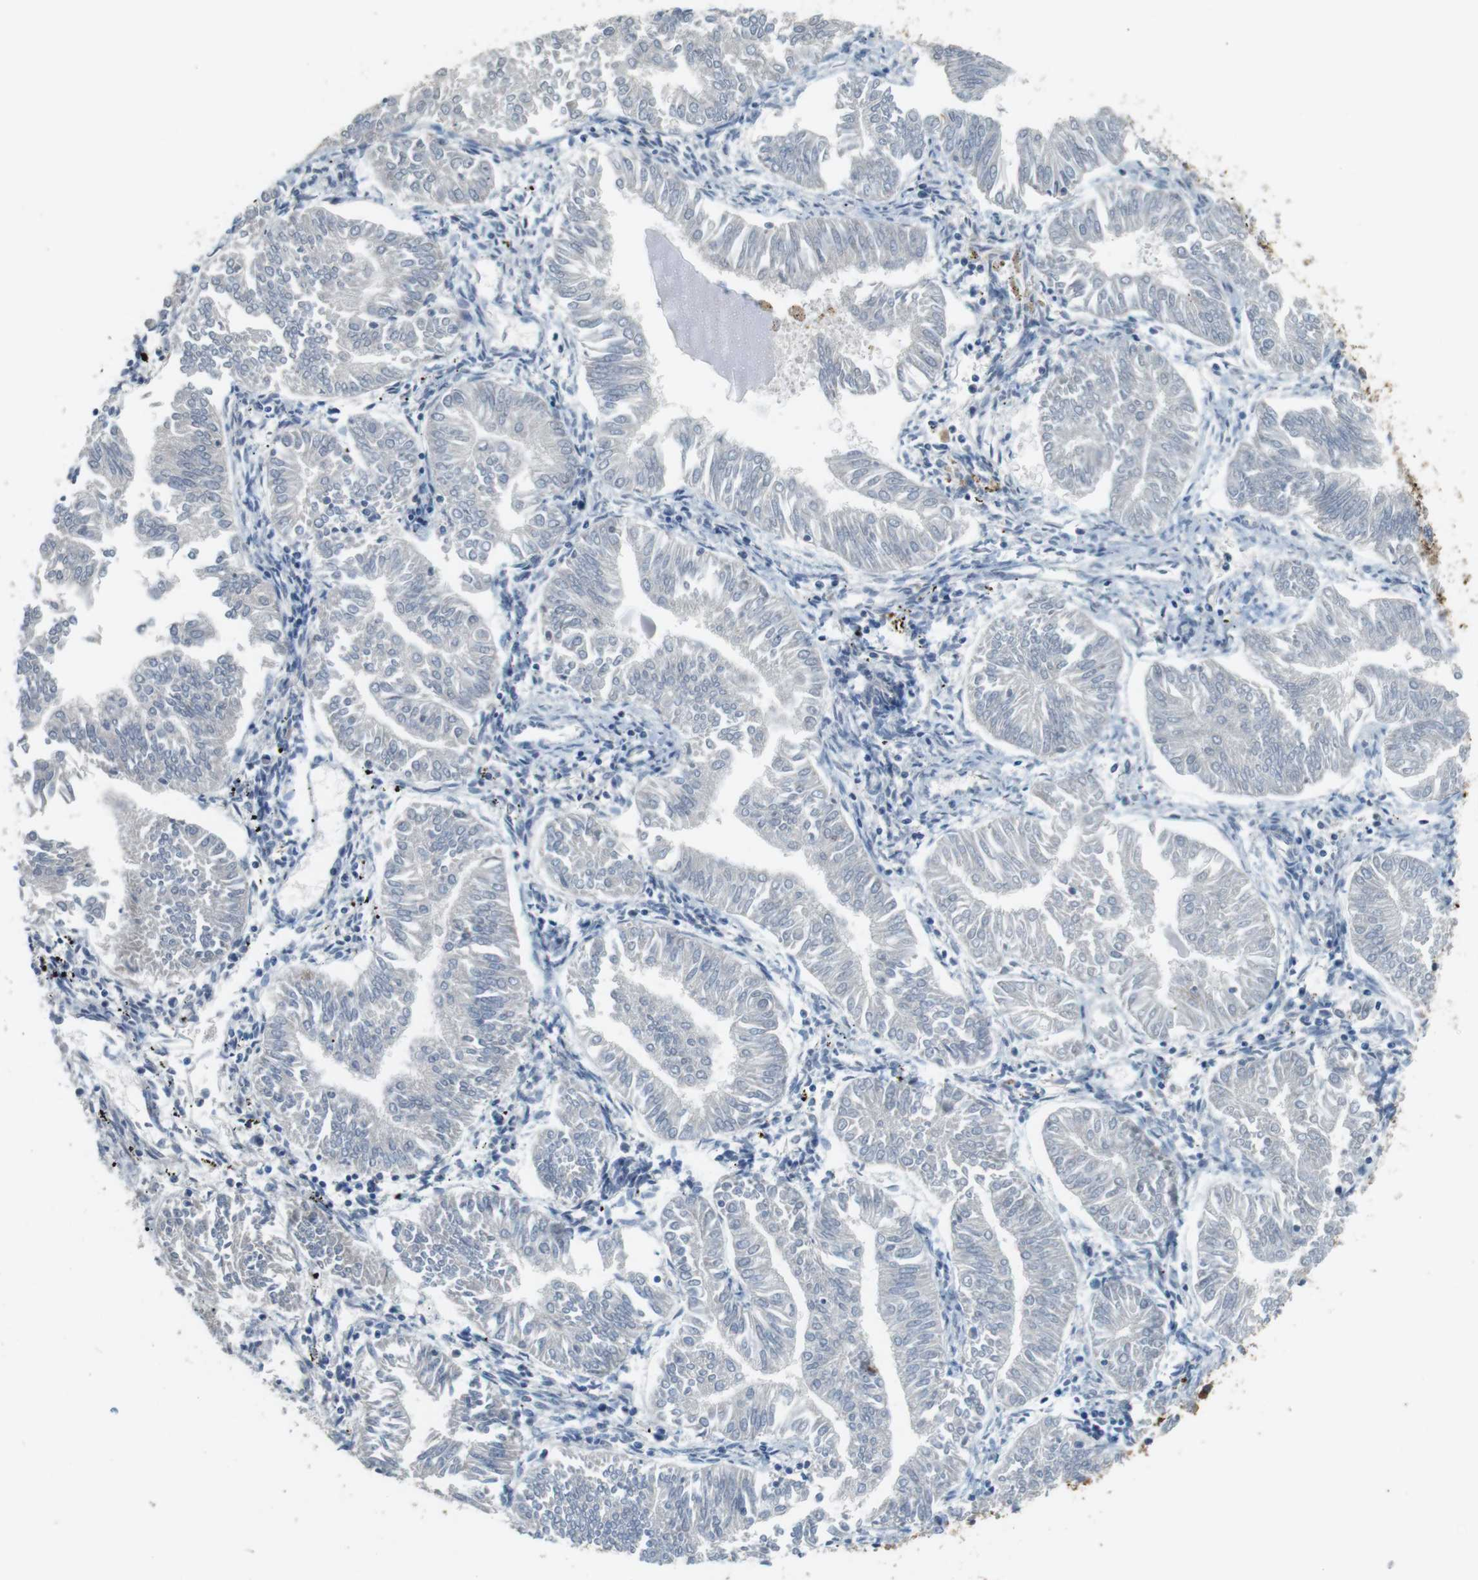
{"staining": {"intensity": "negative", "quantity": "none", "location": "none"}, "tissue": "endometrial cancer", "cell_type": "Tumor cells", "image_type": "cancer", "snomed": [{"axis": "morphology", "description": "Adenocarcinoma, NOS"}, {"axis": "topography", "description": "Endometrium"}], "caption": "An immunohistochemistry (IHC) image of endometrial cancer is shown. There is no staining in tumor cells of endometrial cancer.", "gene": "MUC5B", "patient": {"sex": "female", "age": 53}}